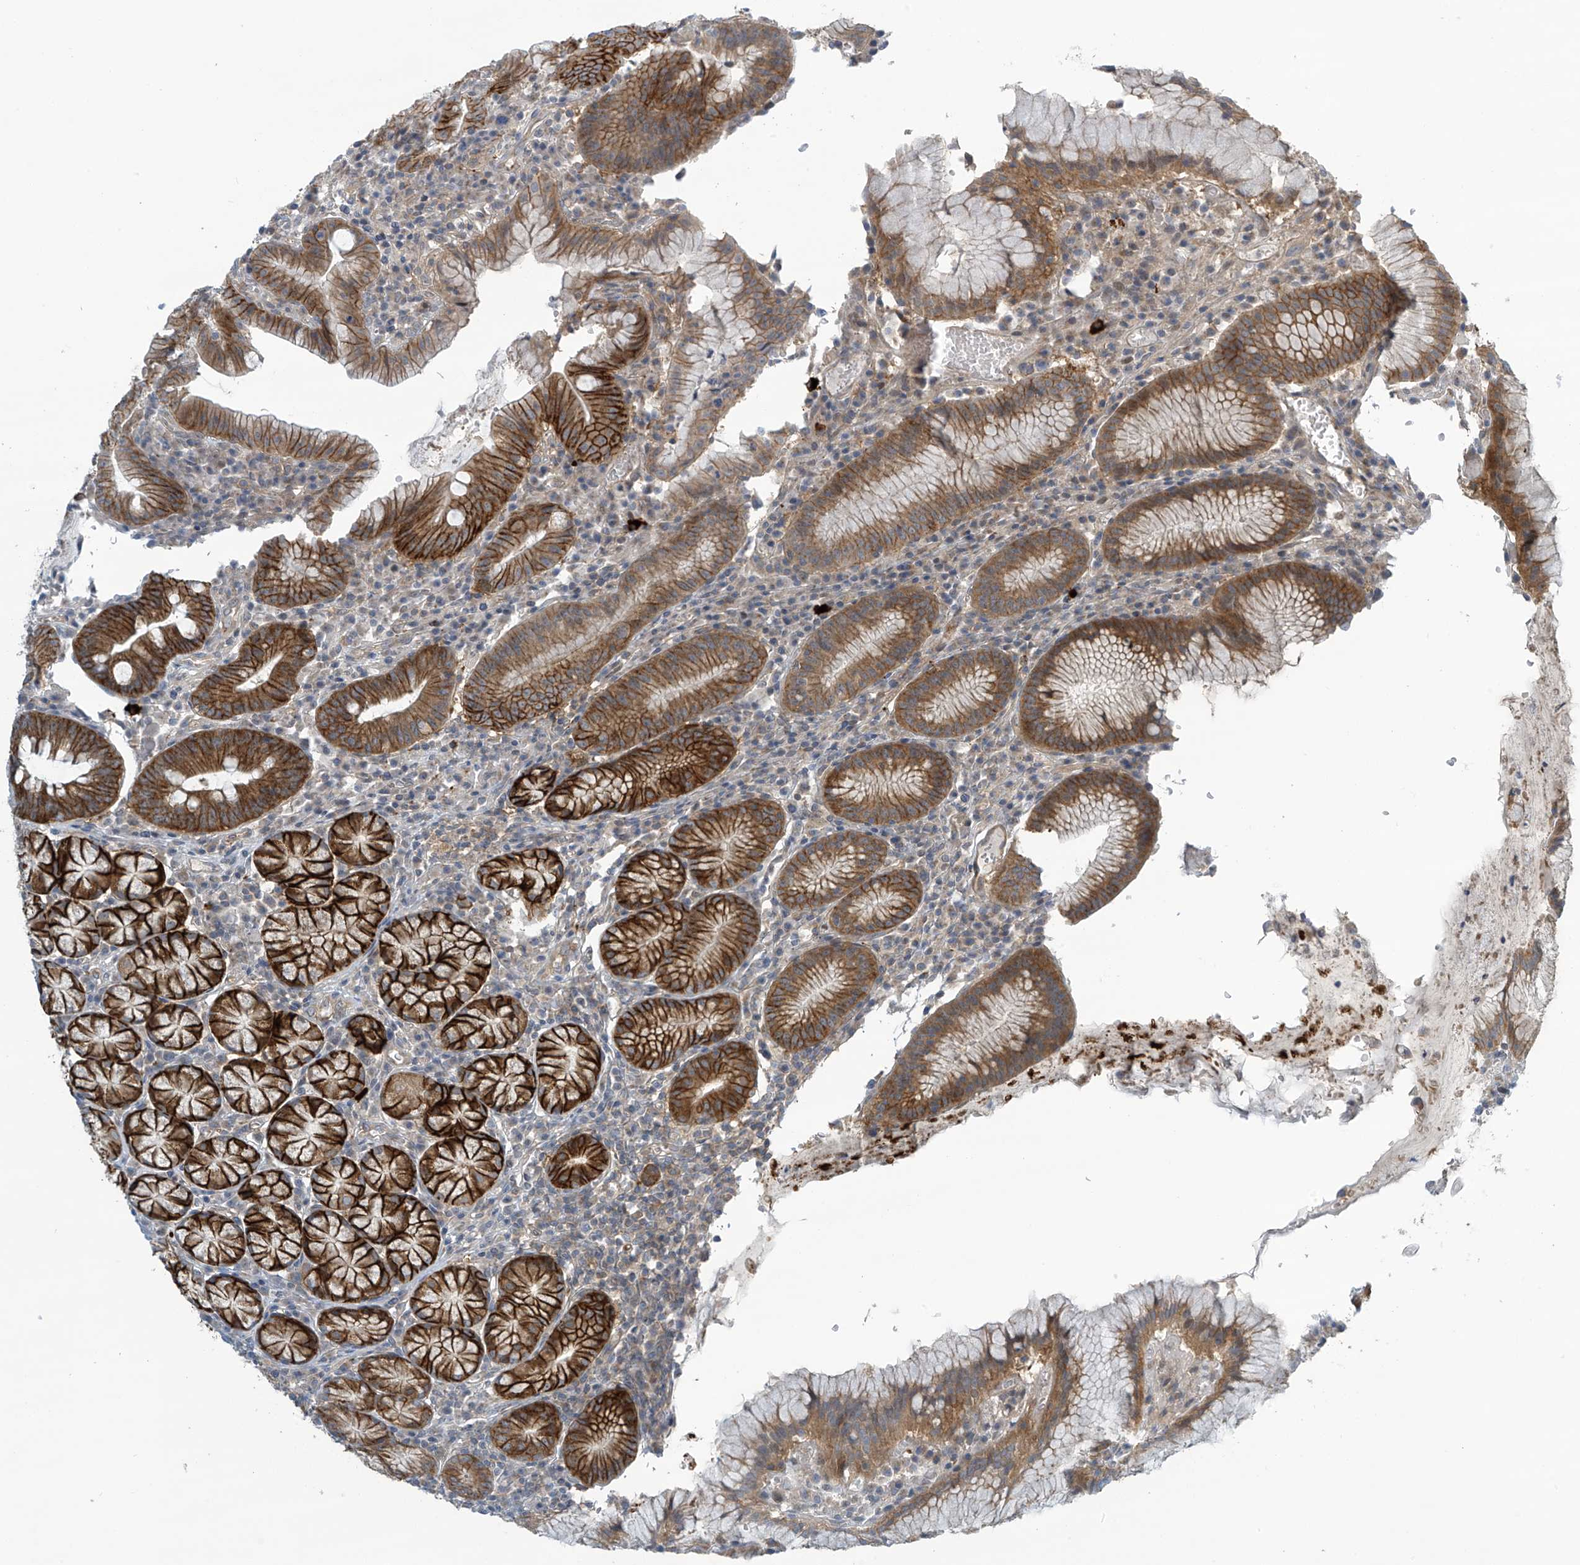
{"staining": {"intensity": "moderate", "quantity": ">75%", "location": "cytoplasmic/membranous"}, "tissue": "stomach", "cell_type": "Glandular cells", "image_type": "normal", "snomed": [{"axis": "morphology", "description": "Normal tissue, NOS"}, {"axis": "topography", "description": "Stomach"}], "caption": "A high-resolution photomicrograph shows immunohistochemistry (IHC) staining of benign stomach, which shows moderate cytoplasmic/membranous staining in about >75% of glandular cells.", "gene": "FSD1L", "patient": {"sex": "male", "age": 55}}